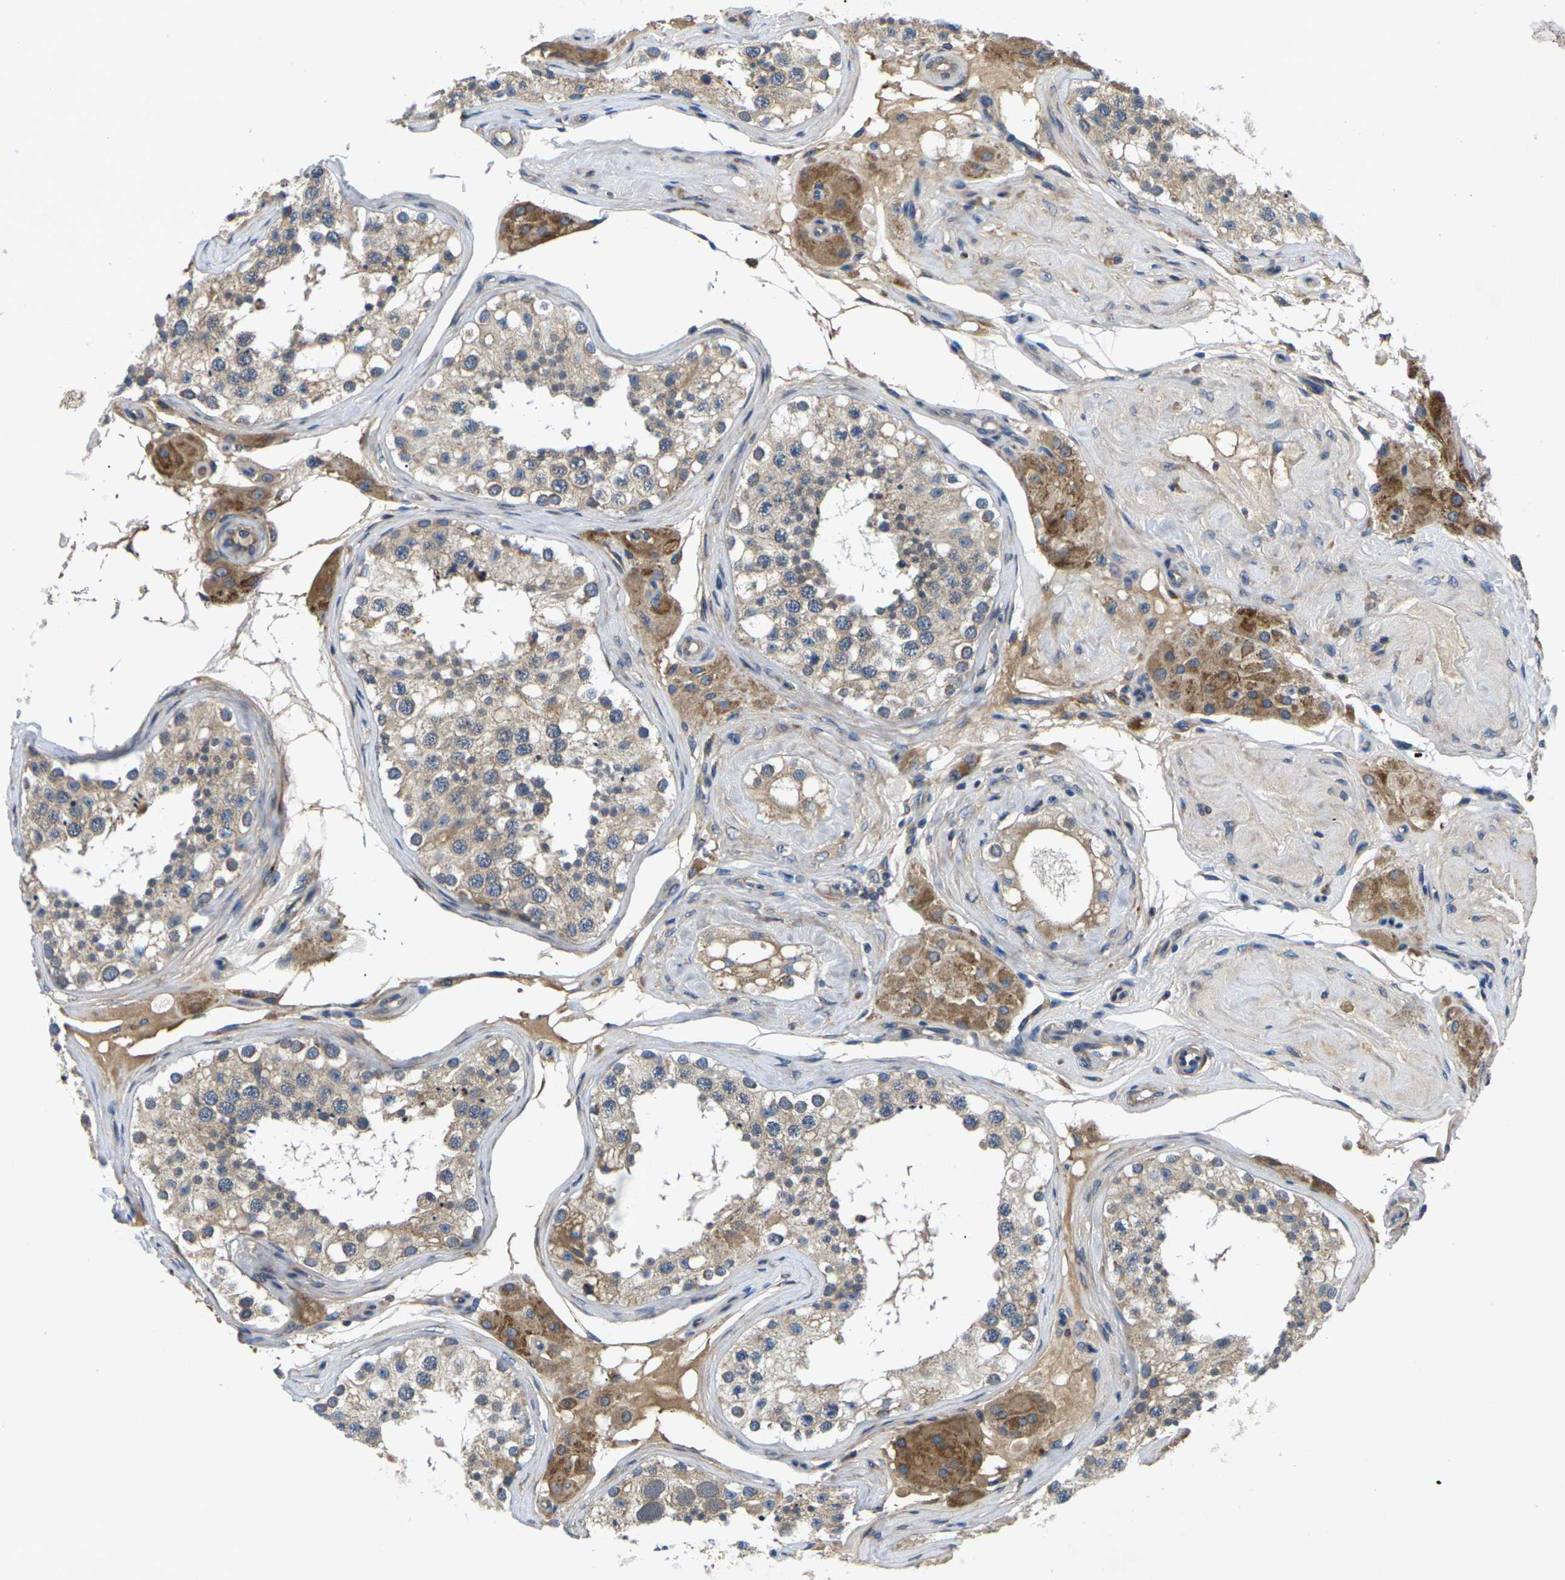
{"staining": {"intensity": "weak", "quantity": ">75%", "location": "cytoplasmic/membranous"}, "tissue": "testis", "cell_type": "Cells in seminiferous ducts", "image_type": "normal", "snomed": [{"axis": "morphology", "description": "Normal tissue, NOS"}, {"axis": "topography", "description": "Testis"}], "caption": "Immunohistochemical staining of benign testis demonstrates >75% levels of weak cytoplasmic/membranous protein expression in about >75% of cells in seminiferous ducts.", "gene": "KIF1B", "patient": {"sex": "male", "age": 68}}